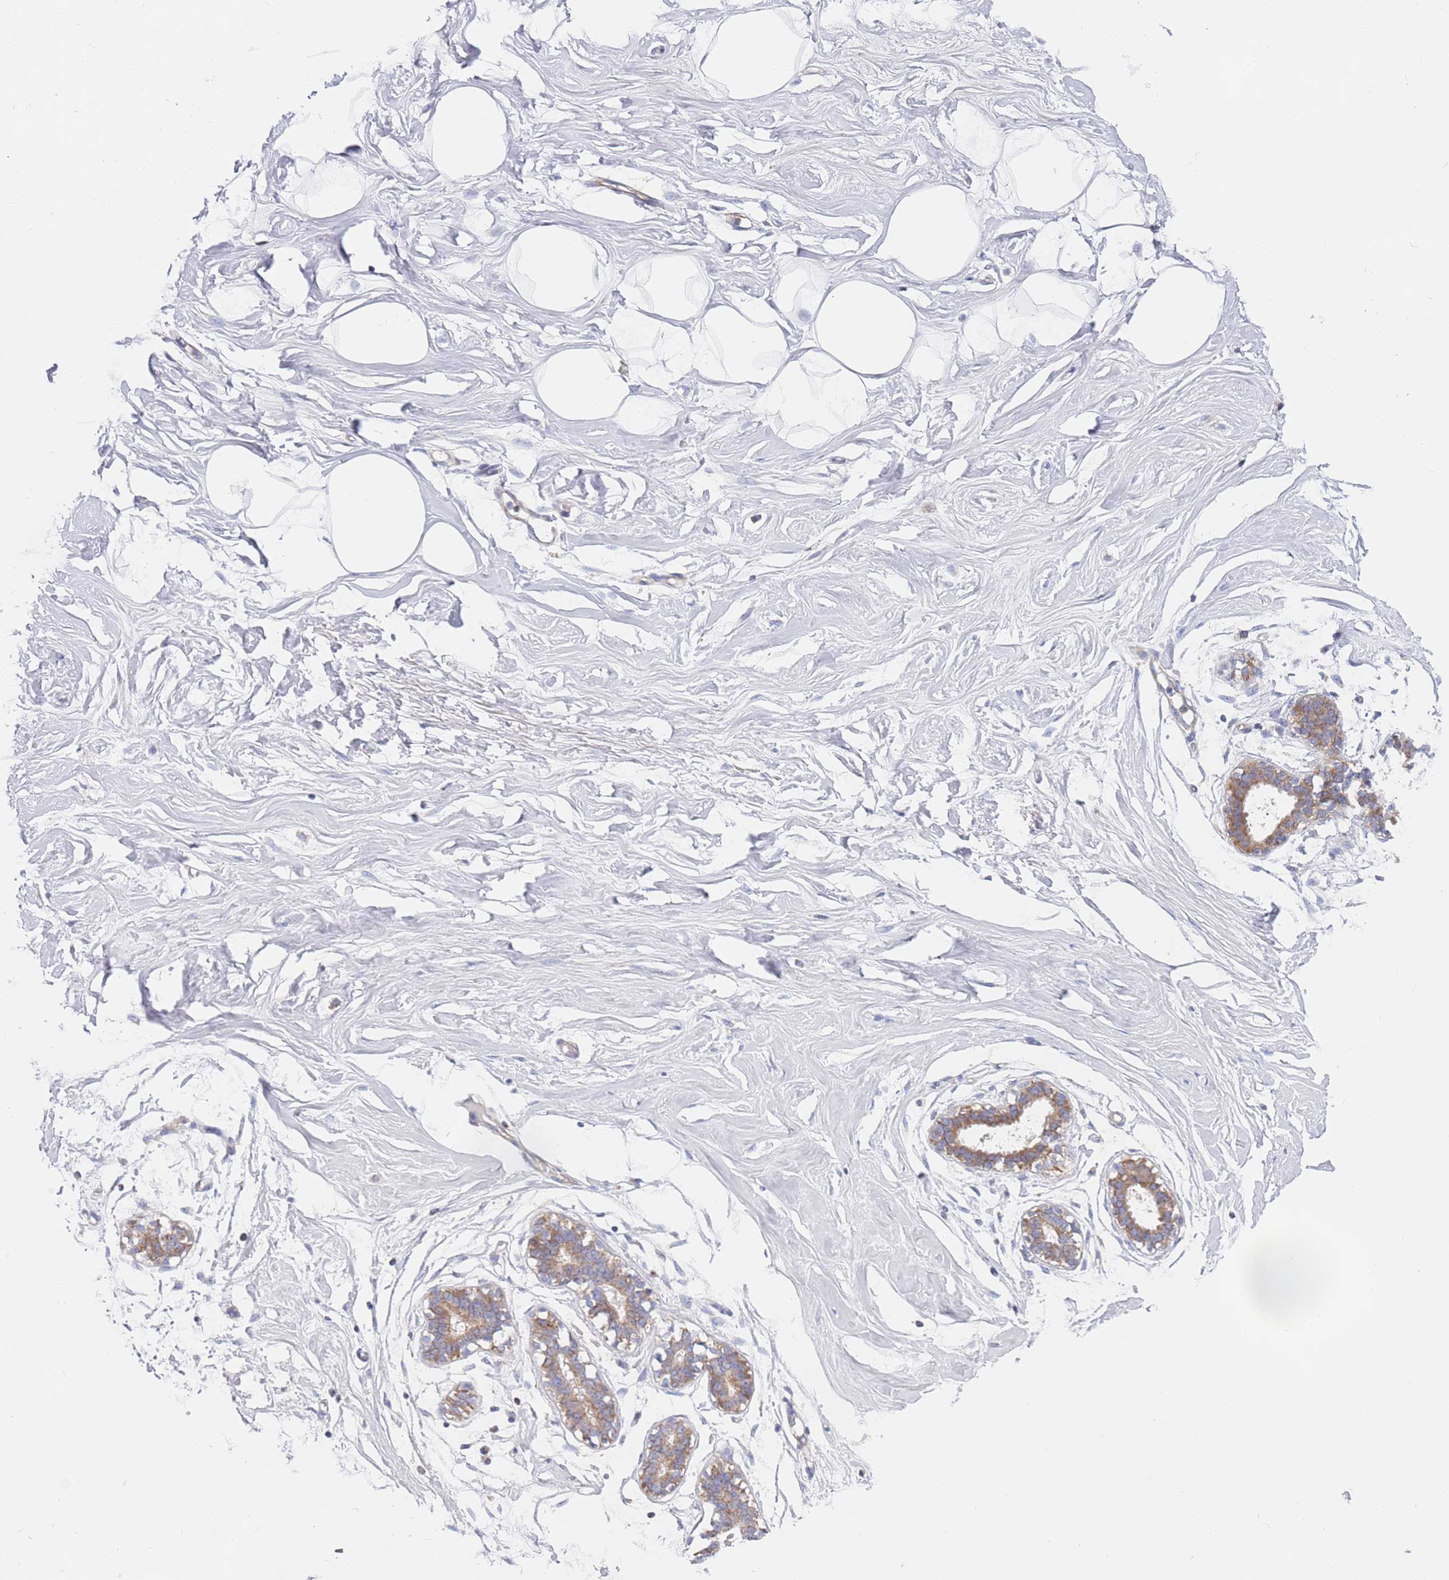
{"staining": {"intensity": "negative", "quantity": "none", "location": "none"}, "tissue": "breast", "cell_type": "Adipocytes", "image_type": "normal", "snomed": [{"axis": "morphology", "description": "Normal tissue, NOS"}, {"axis": "morphology", "description": "Adenoma, NOS"}, {"axis": "topography", "description": "Breast"}], "caption": "The micrograph displays no staining of adipocytes in unremarkable breast.", "gene": "PWWP3A", "patient": {"sex": "female", "age": 23}}